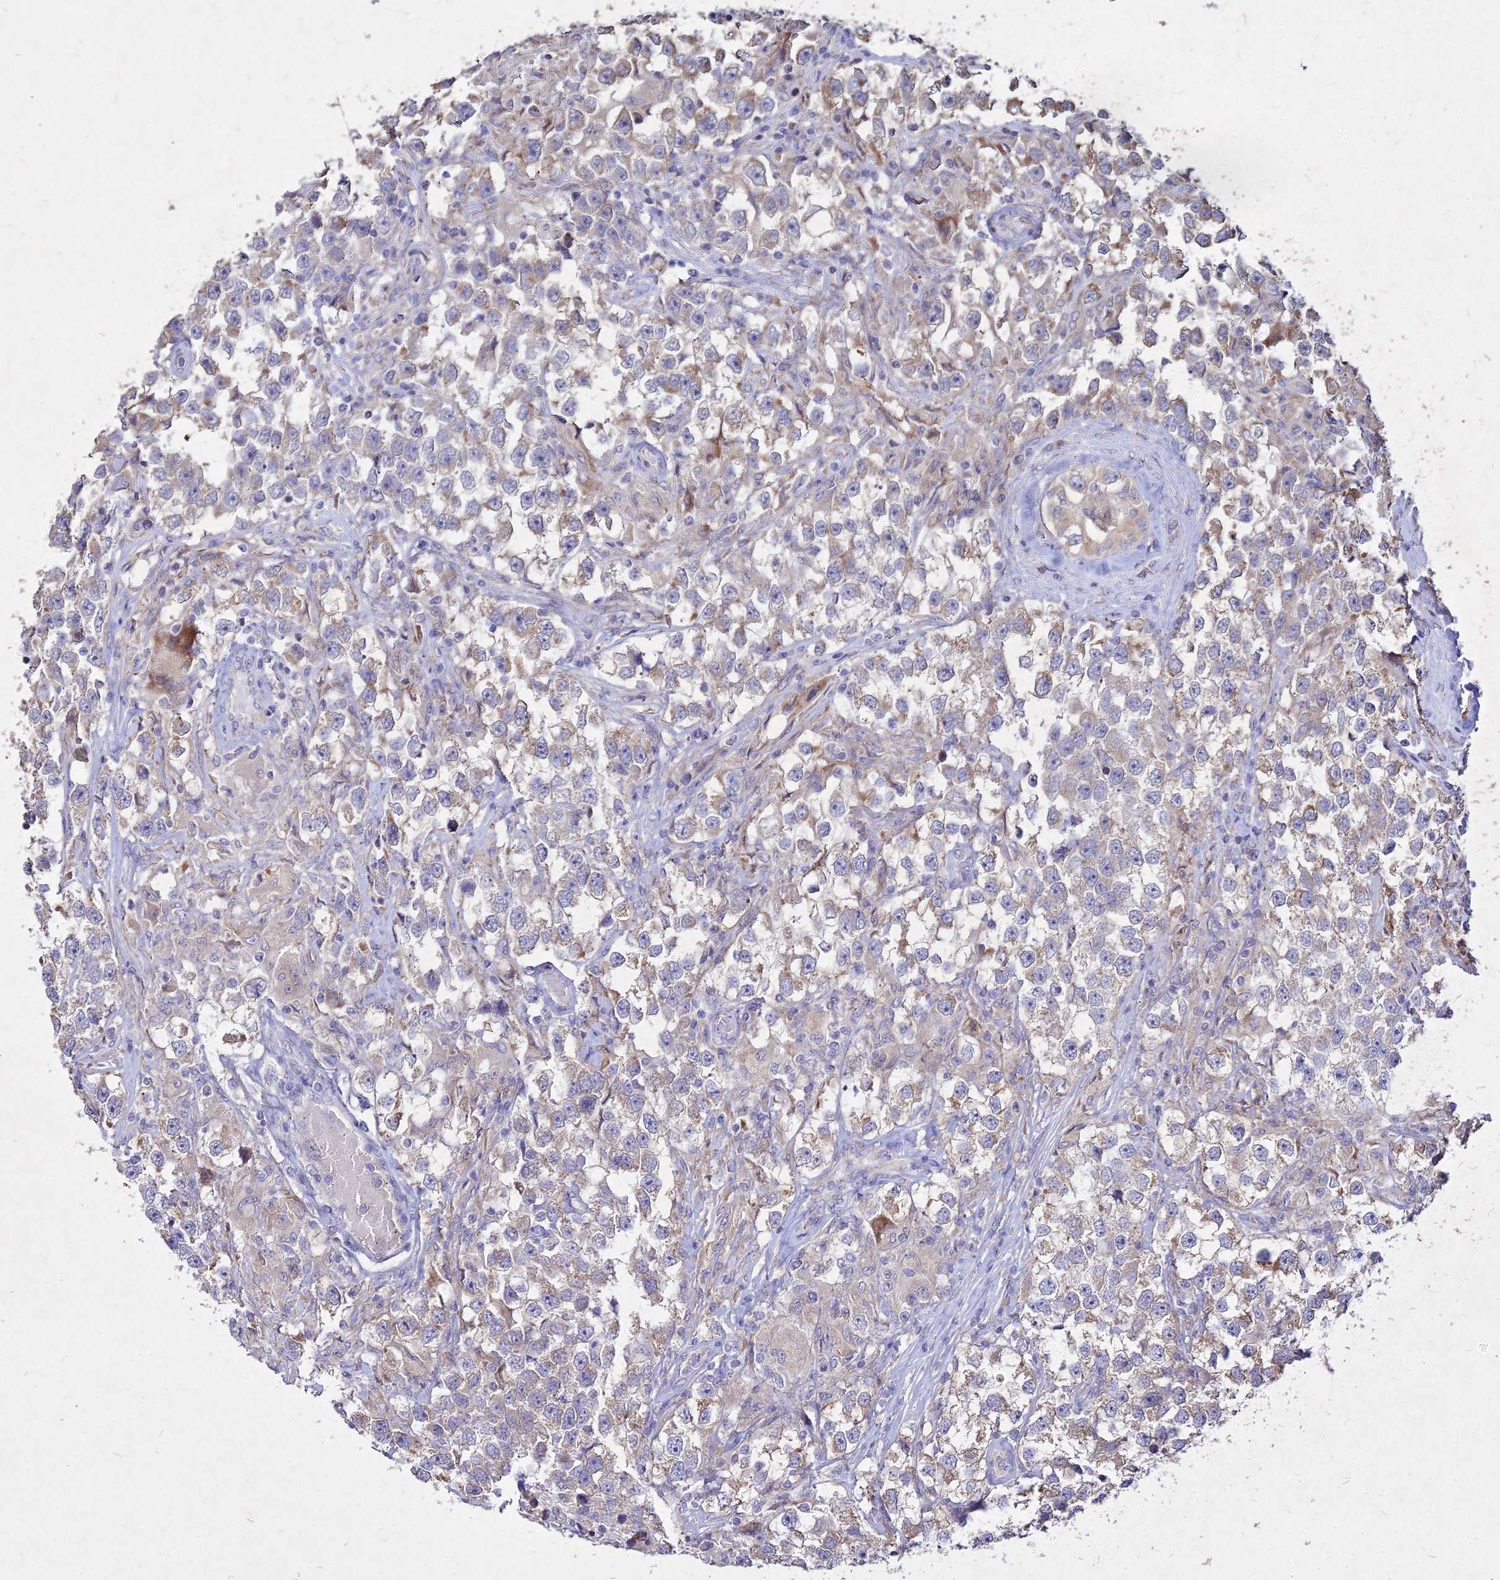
{"staining": {"intensity": "moderate", "quantity": "<25%", "location": "cytoplasmic/membranous"}, "tissue": "testis cancer", "cell_type": "Tumor cells", "image_type": "cancer", "snomed": [{"axis": "morphology", "description": "Seminoma, NOS"}, {"axis": "topography", "description": "Testis"}], "caption": "Immunohistochemistry (IHC) histopathology image of neoplastic tissue: human seminoma (testis) stained using immunohistochemistry demonstrates low levels of moderate protein expression localized specifically in the cytoplasmic/membranous of tumor cells, appearing as a cytoplasmic/membranous brown color.", "gene": "SKA1", "patient": {"sex": "male", "age": 46}}